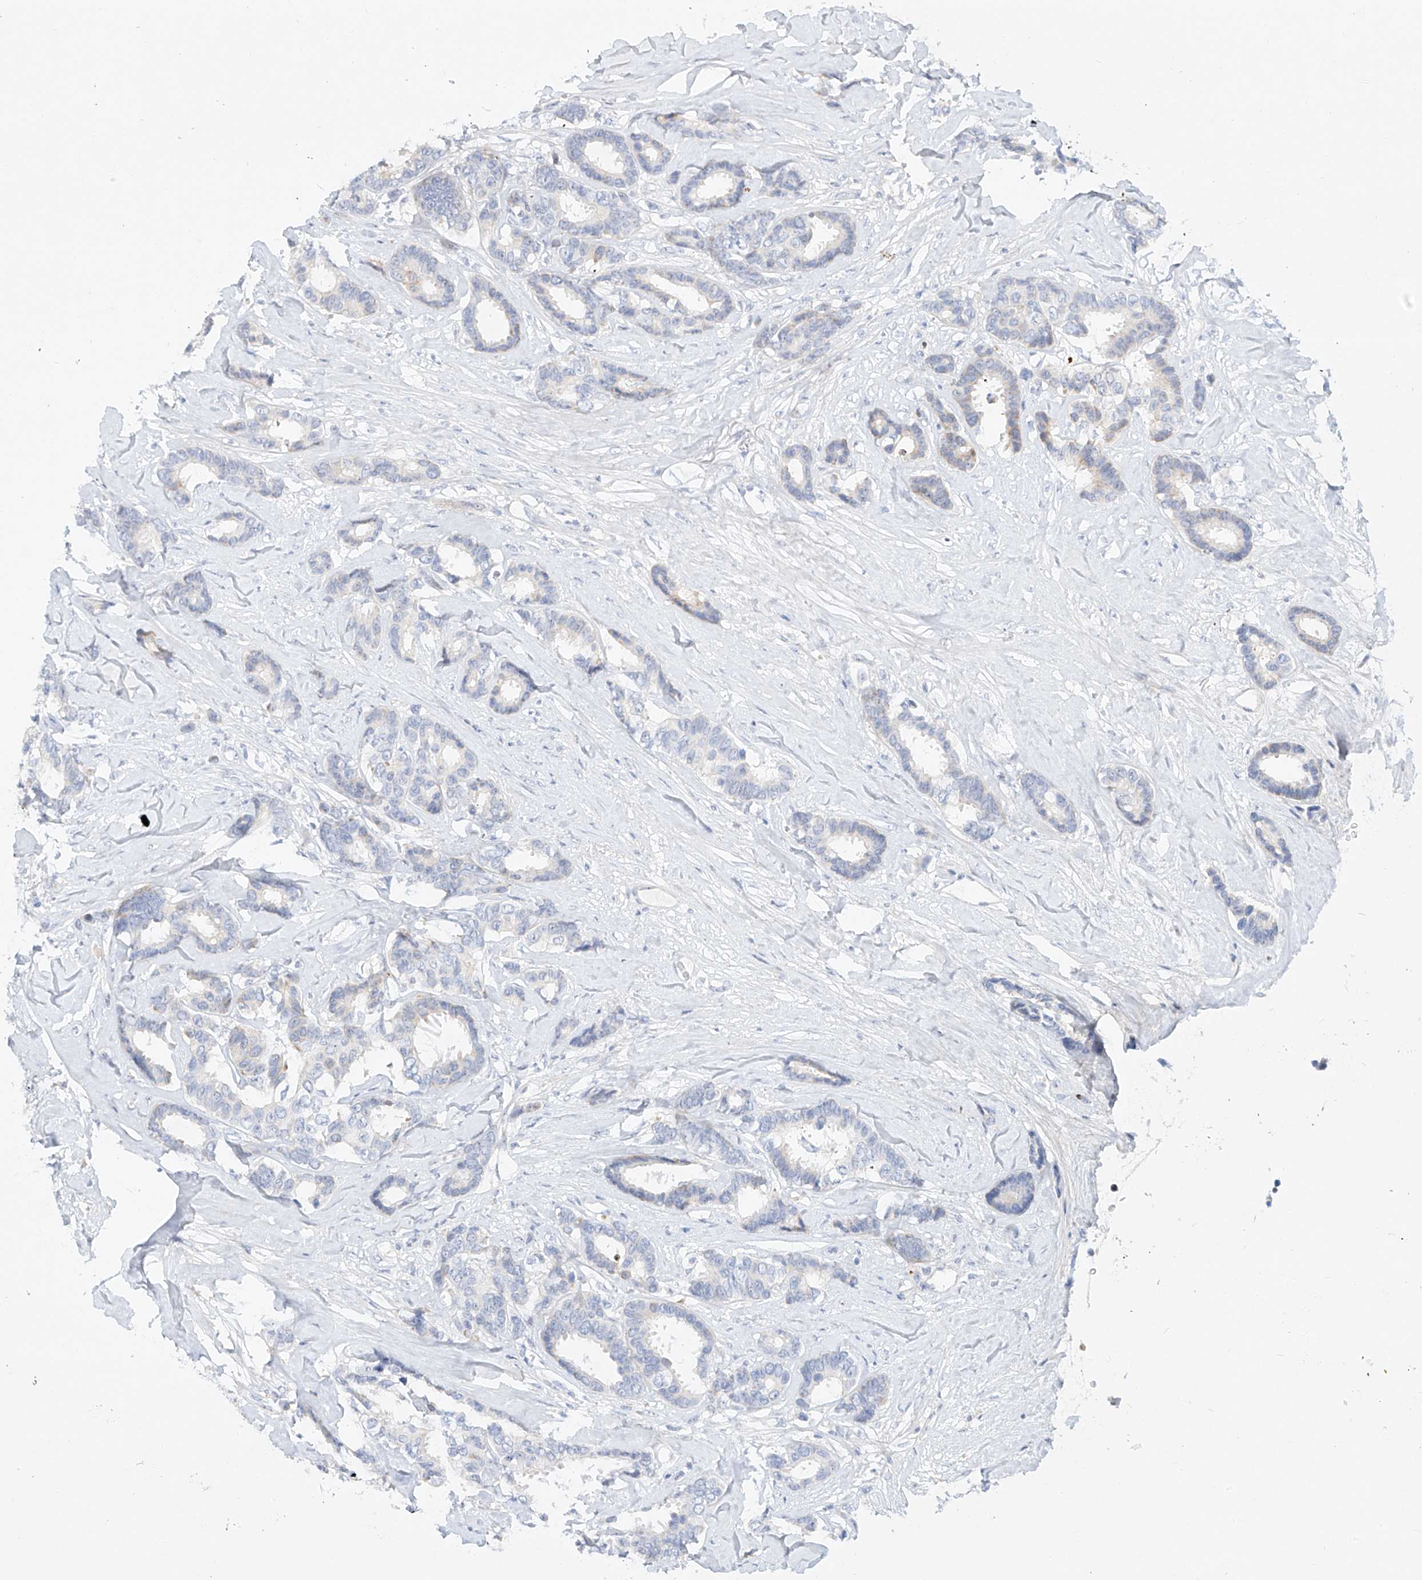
{"staining": {"intensity": "negative", "quantity": "none", "location": "none"}, "tissue": "breast cancer", "cell_type": "Tumor cells", "image_type": "cancer", "snomed": [{"axis": "morphology", "description": "Duct carcinoma"}, {"axis": "topography", "description": "Breast"}], "caption": "Immunohistochemical staining of intraductal carcinoma (breast) exhibits no significant expression in tumor cells.", "gene": "SNU13", "patient": {"sex": "female", "age": 87}}